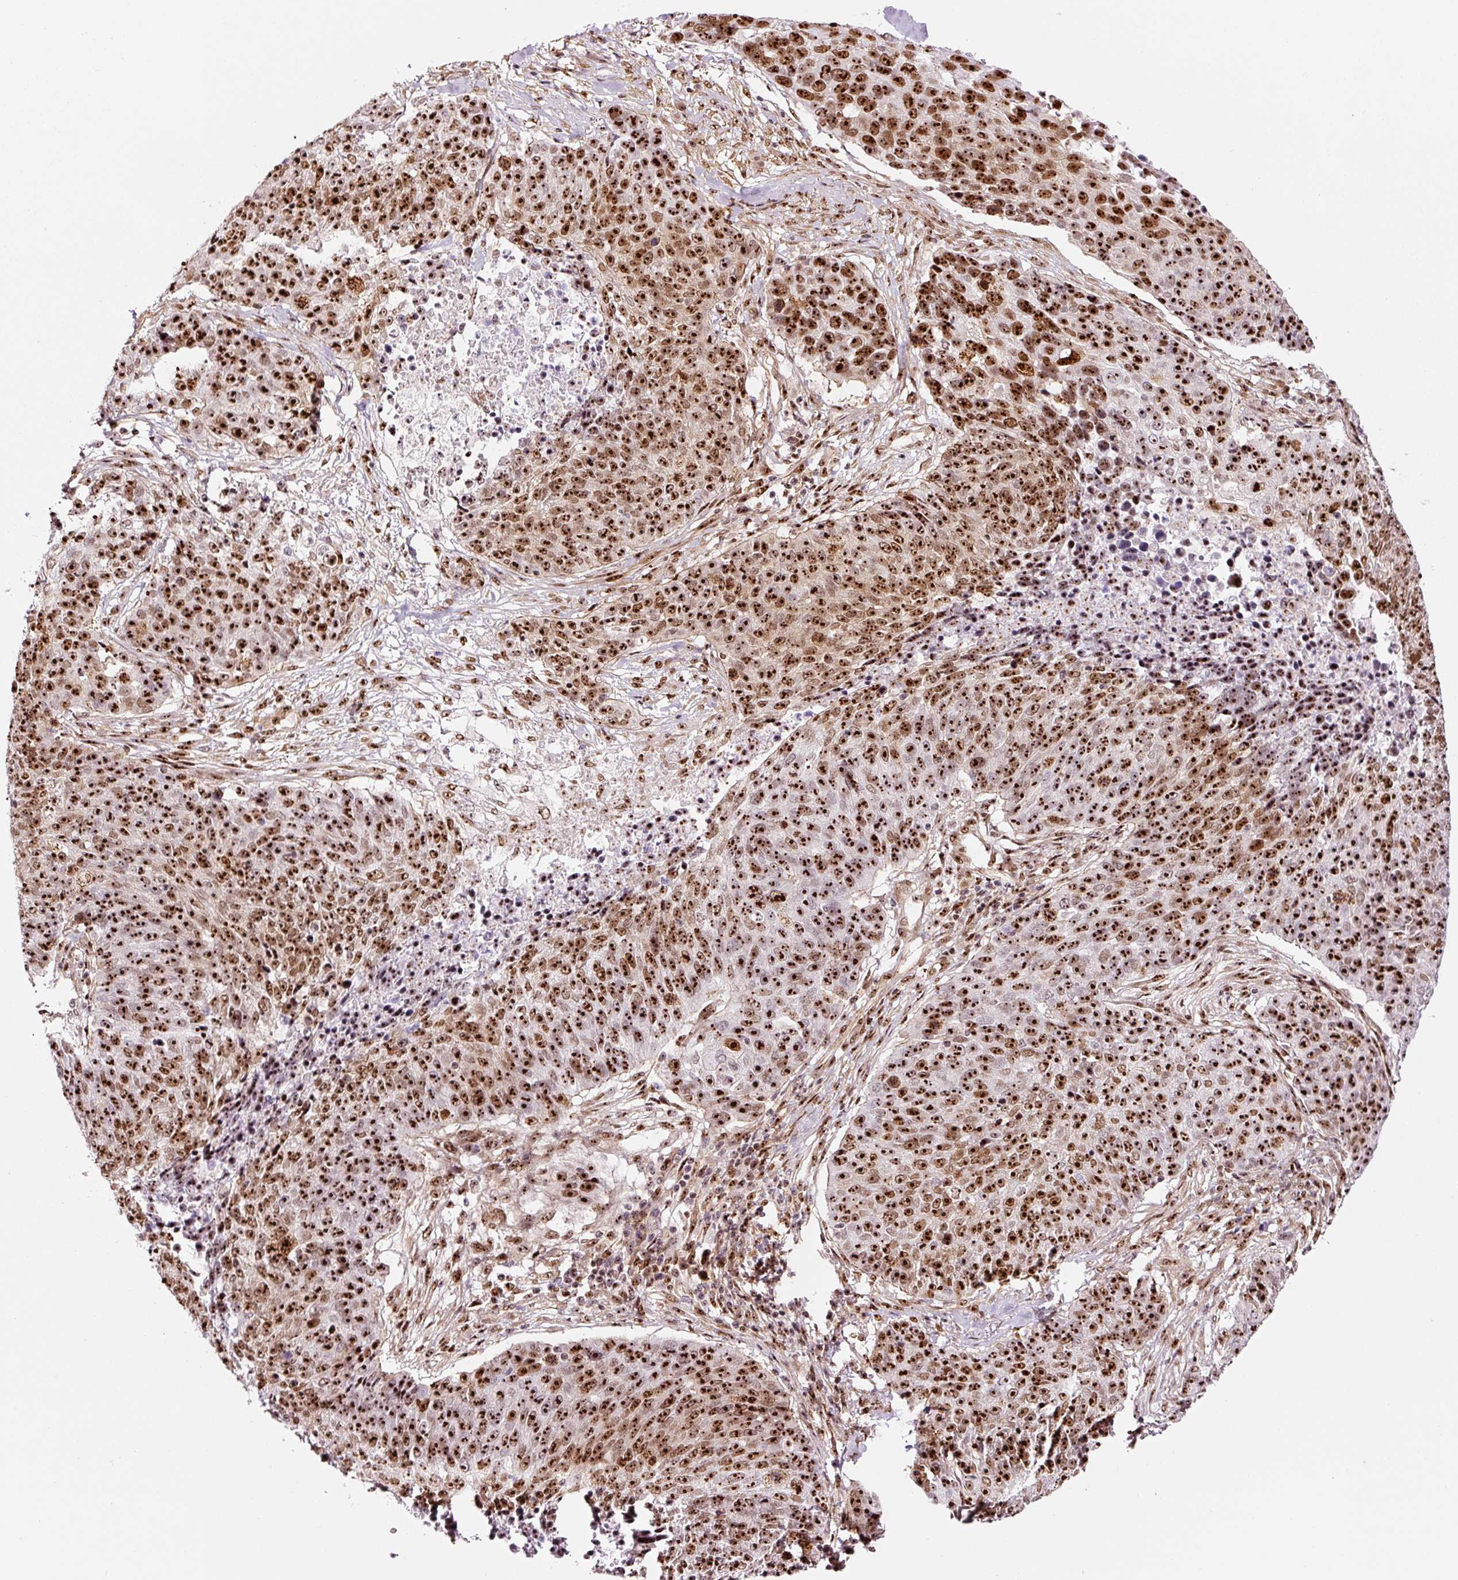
{"staining": {"intensity": "strong", "quantity": ">75%", "location": "nuclear"}, "tissue": "lung cancer", "cell_type": "Tumor cells", "image_type": "cancer", "snomed": [{"axis": "morphology", "description": "Normal tissue, NOS"}, {"axis": "morphology", "description": "Squamous cell carcinoma, NOS"}, {"axis": "topography", "description": "Lymph node"}, {"axis": "topography", "description": "Lung"}], "caption": "Immunohistochemistry (IHC) photomicrograph of neoplastic tissue: lung cancer (squamous cell carcinoma) stained using immunohistochemistry (IHC) displays high levels of strong protein expression localized specifically in the nuclear of tumor cells, appearing as a nuclear brown color.", "gene": "GNL3", "patient": {"sex": "male", "age": 66}}